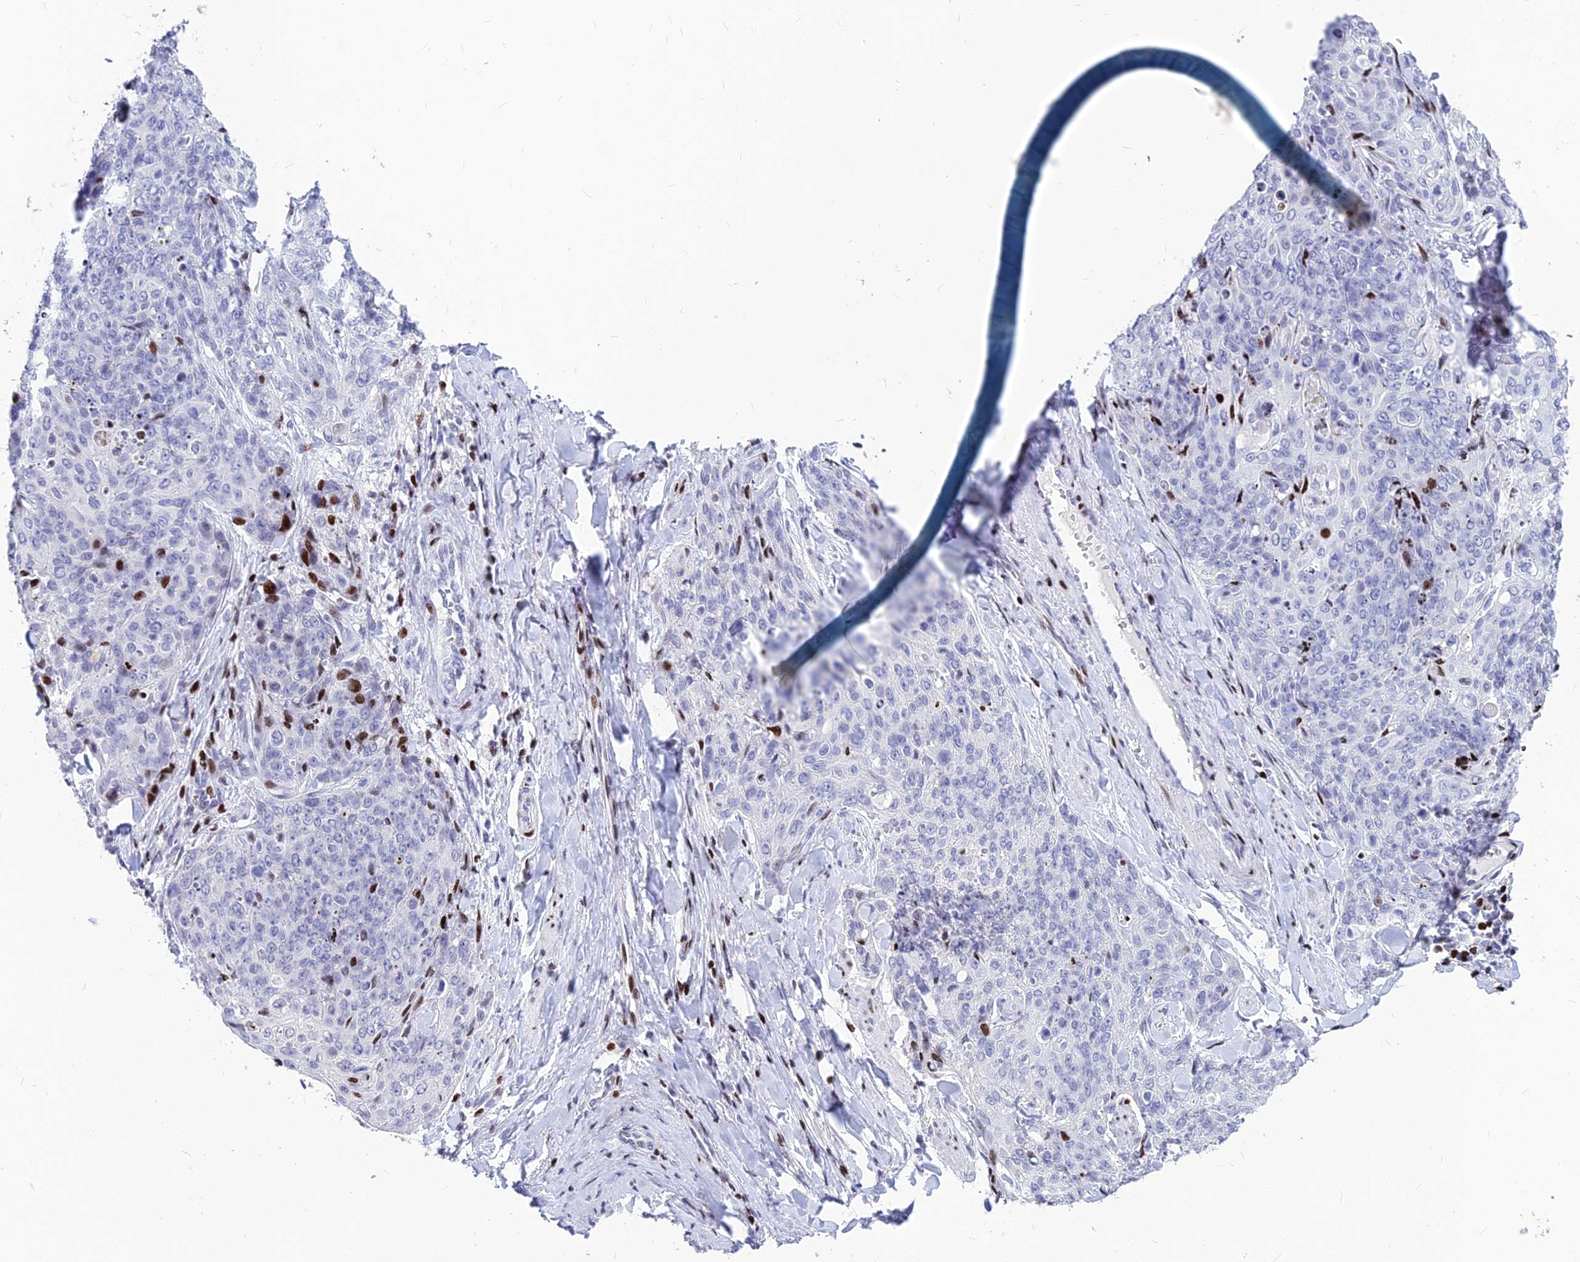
{"staining": {"intensity": "negative", "quantity": "none", "location": "none"}, "tissue": "skin cancer", "cell_type": "Tumor cells", "image_type": "cancer", "snomed": [{"axis": "morphology", "description": "Squamous cell carcinoma, NOS"}, {"axis": "topography", "description": "Skin"}, {"axis": "topography", "description": "Vulva"}], "caption": "Immunohistochemistry (IHC) micrograph of neoplastic tissue: human skin squamous cell carcinoma stained with DAB demonstrates no significant protein staining in tumor cells.", "gene": "PRPS1", "patient": {"sex": "female", "age": 85}}